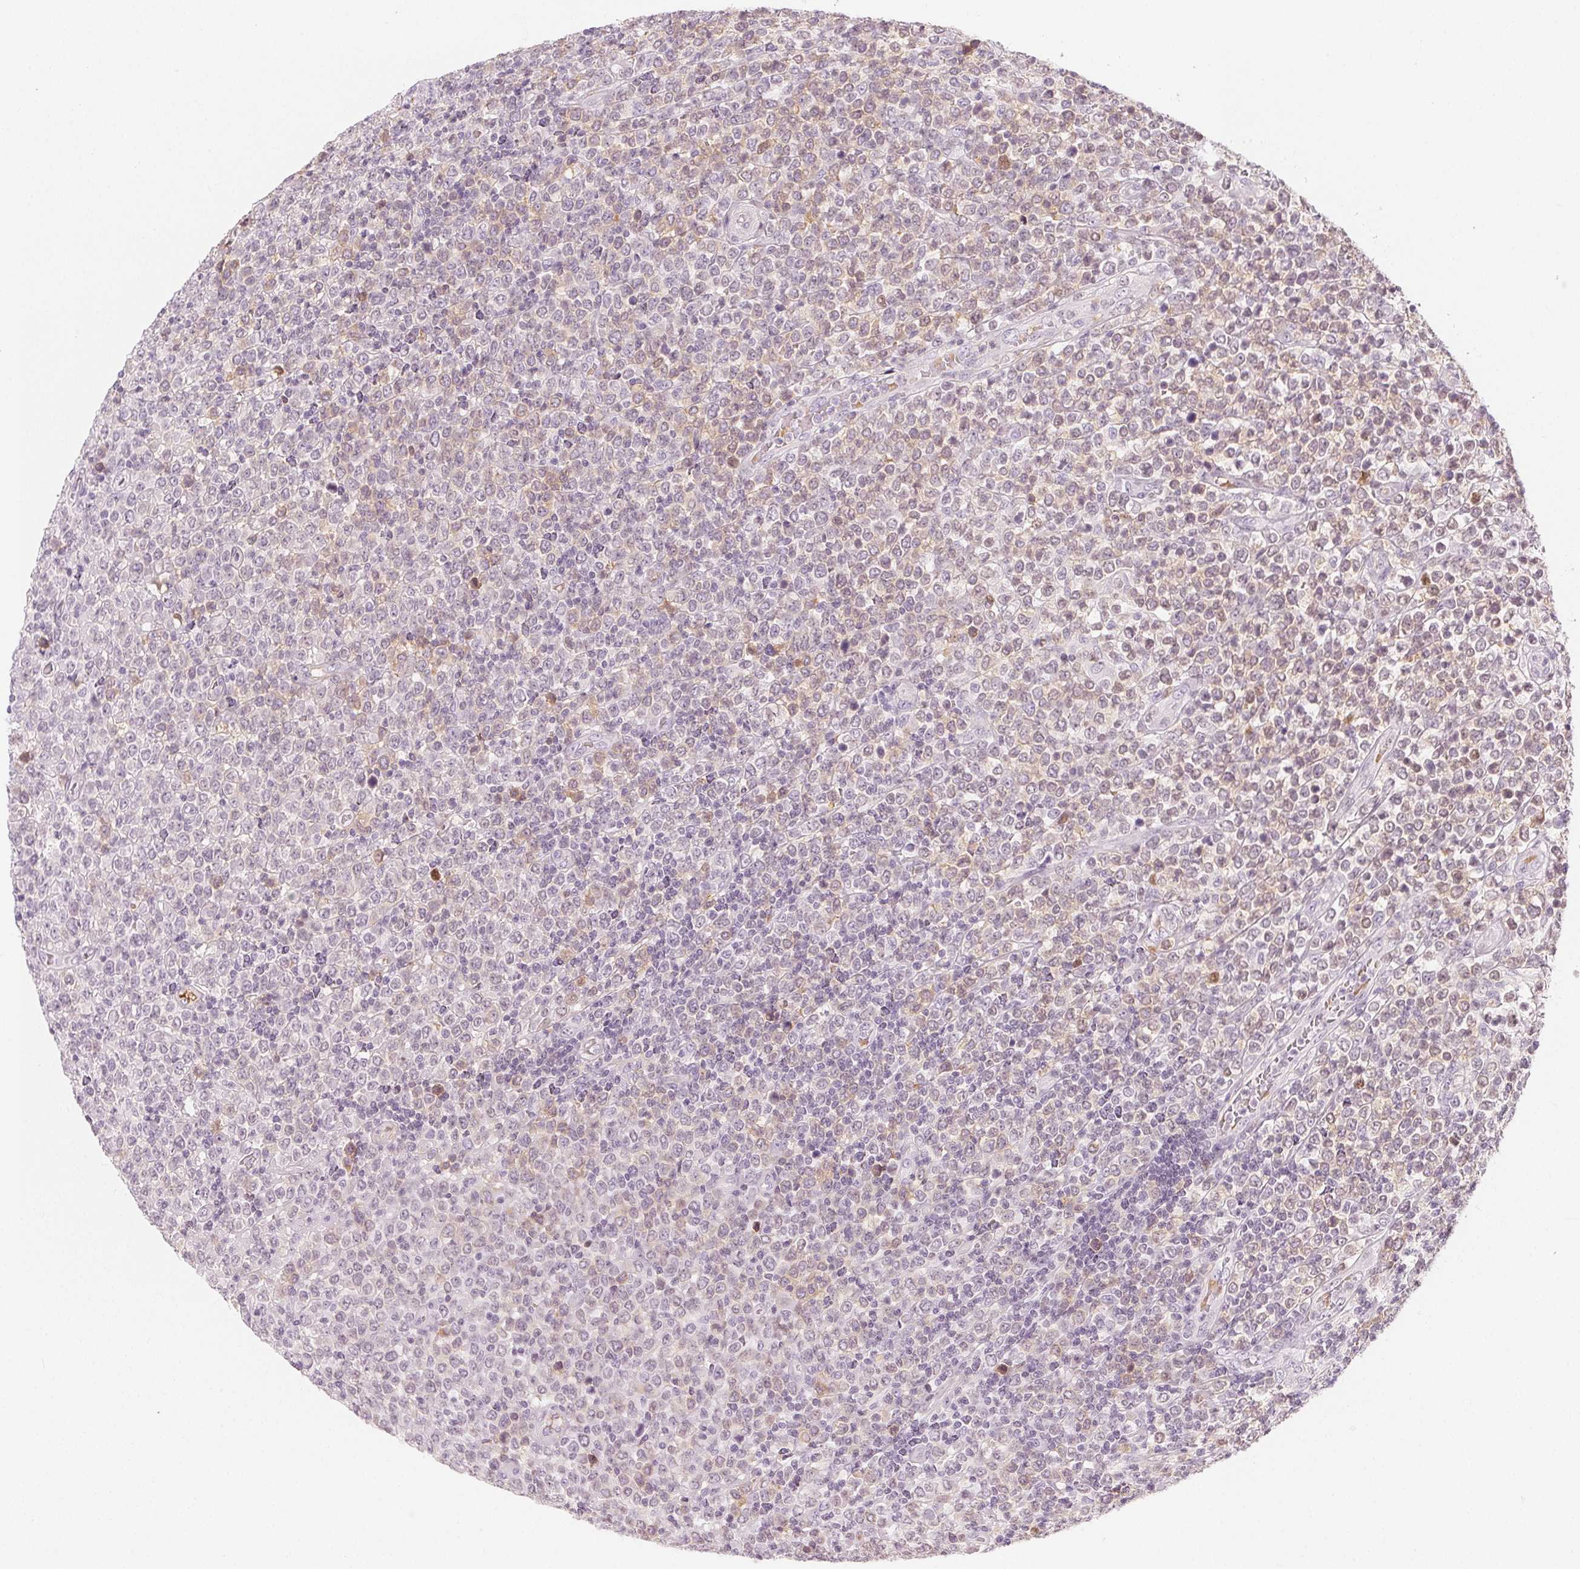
{"staining": {"intensity": "weak", "quantity": "<25%", "location": "cytoplasmic/membranous"}, "tissue": "lymphoma", "cell_type": "Tumor cells", "image_type": "cancer", "snomed": [{"axis": "morphology", "description": "Malignant lymphoma, non-Hodgkin's type, High grade"}, {"axis": "topography", "description": "Soft tissue"}], "caption": "A histopathology image of malignant lymphoma, non-Hodgkin's type (high-grade) stained for a protein shows no brown staining in tumor cells. (DAB (3,3'-diaminobenzidine) IHC with hematoxylin counter stain).", "gene": "AFM", "patient": {"sex": "female", "age": 56}}